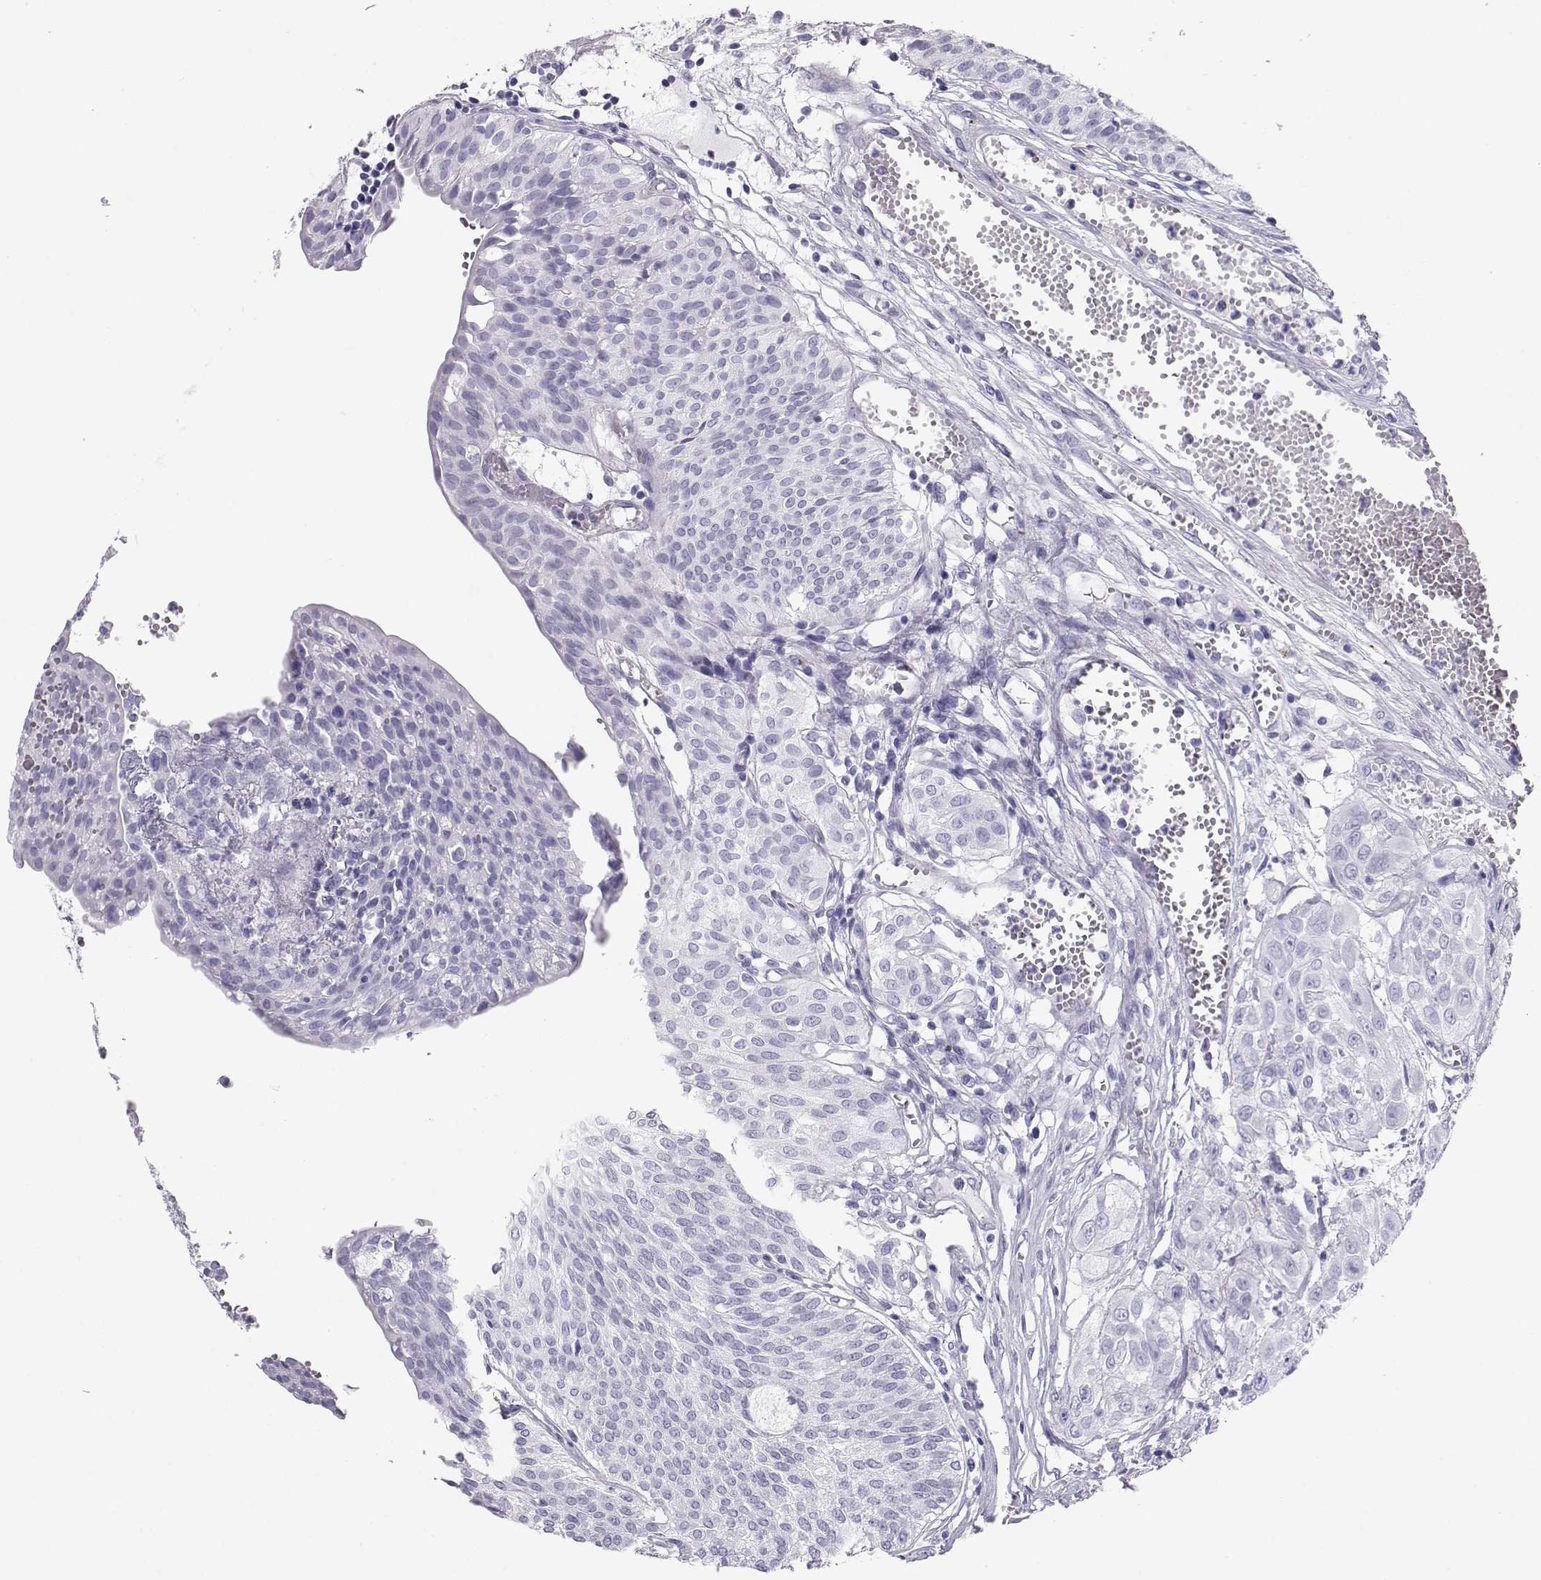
{"staining": {"intensity": "negative", "quantity": "none", "location": "none"}, "tissue": "urothelial cancer", "cell_type": "Tumor cells", "image_type": "cancer", "snomed": [{"axis": "morphology", "description": "Urothelial carcinoma, High grade"}, {"axis": "topography", "description": "Urinary bladder"}], "caption": "This photomicrograph is of urothelial carcinoma (high-grade) stained with immunohistochemistry (IHC) to label a protein in brown with the nuclei are counter-stained blue. There is no expression in tumor cells.", "gene": "RD3", "patient": {"sex": "male", "age": 57}}